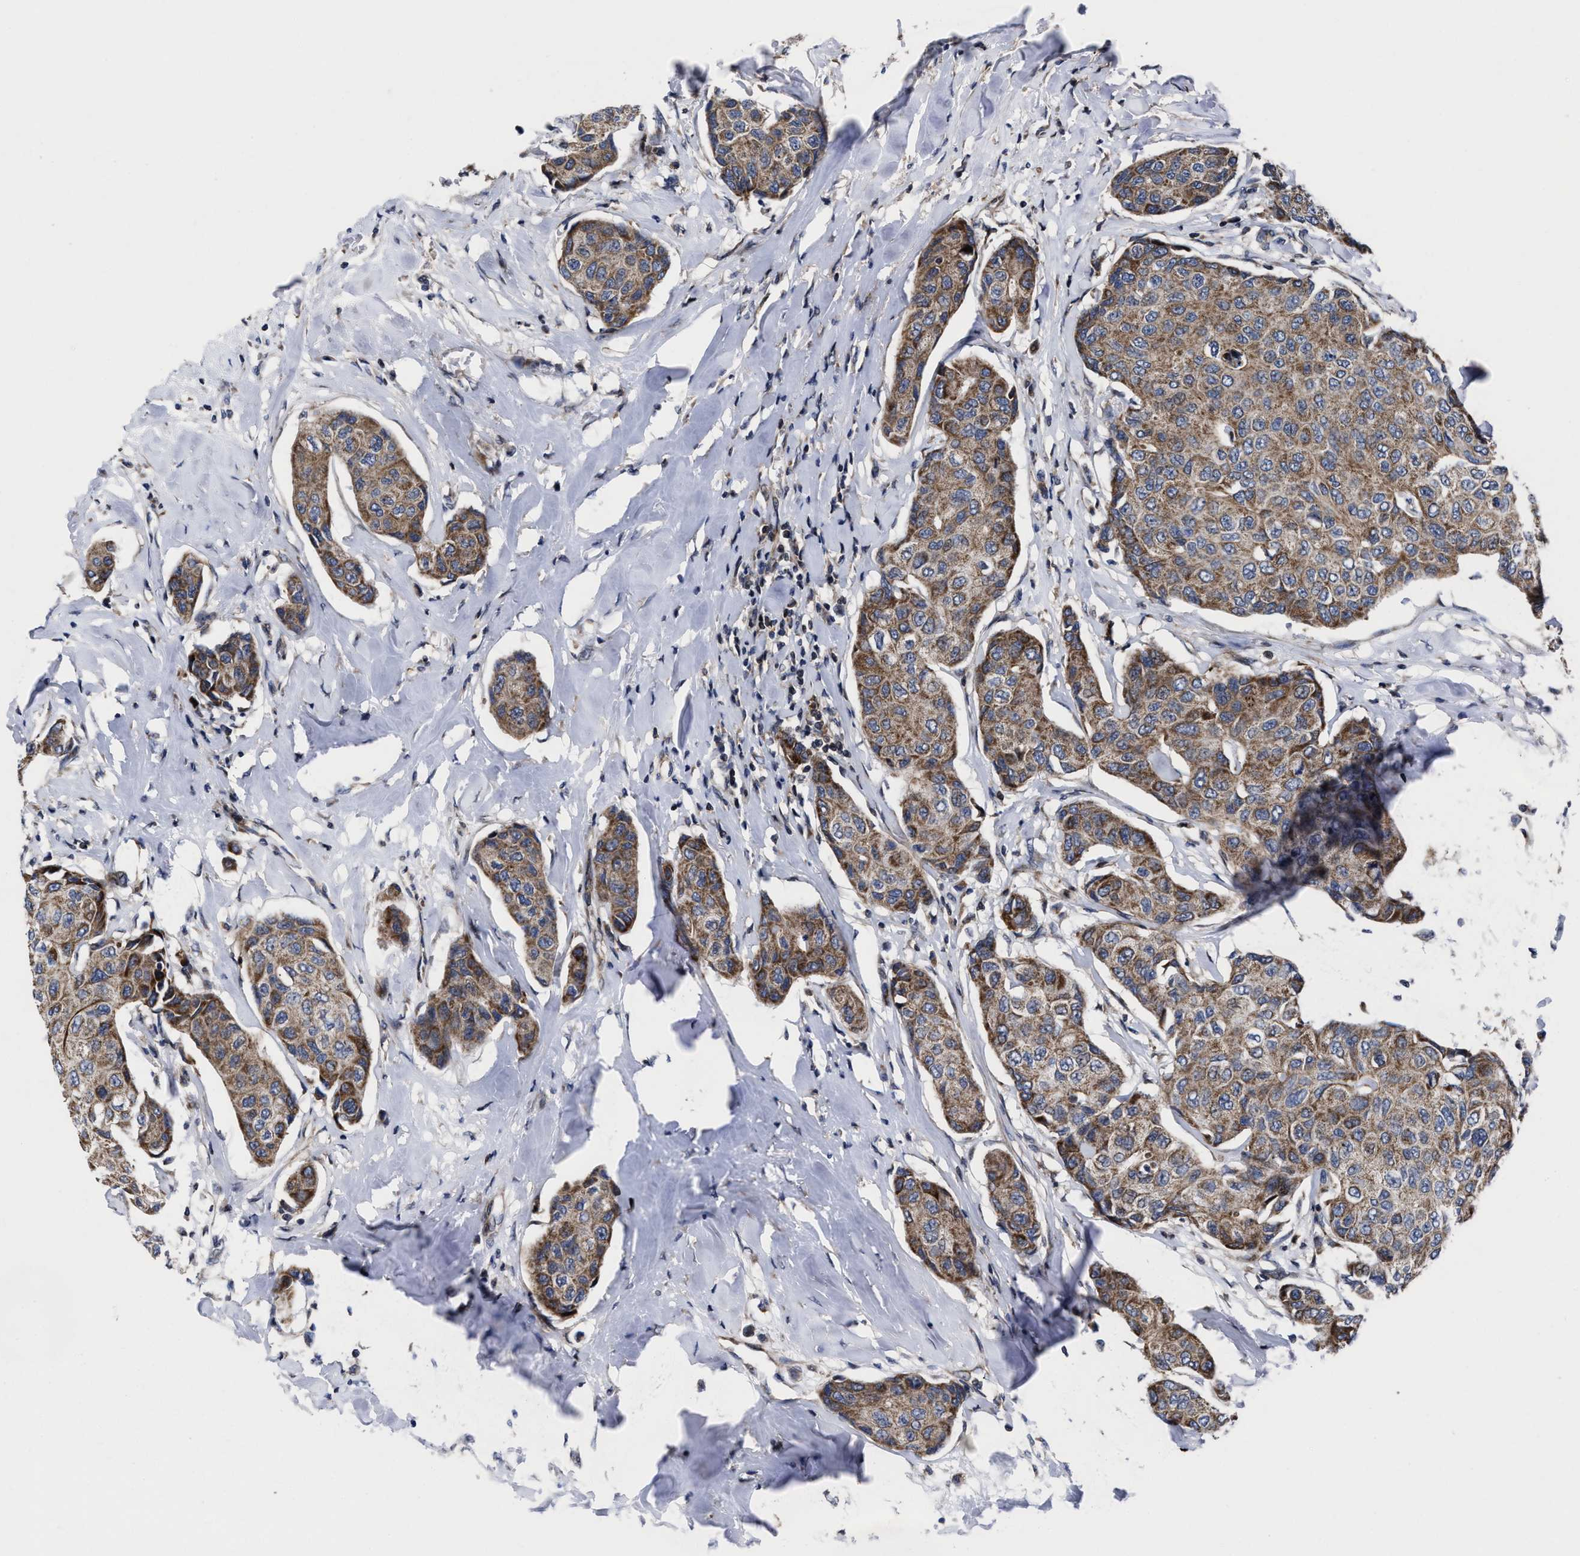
{"staining": {"intensity": "moderate", "quantity": ">75%", "location": "cytoplasmic/membranous"}, "tissue": "breast cancer", "cell_type": "Tumor cells", "image_type": "cancer", "snomed": [{"axis": "morphology", "description": "Duct carcinoma"}, {"axis": "topography", "description": "Breast"}], "caption": "Protein analysis of breast cancer (invasive ductal carcinoma) tissue exhibits moderate cytoplasmic/membranous expression in approximately >75% of tumor cells.", "gene": "MRPL50", "patient": {"sex": "female", "age": 80}}